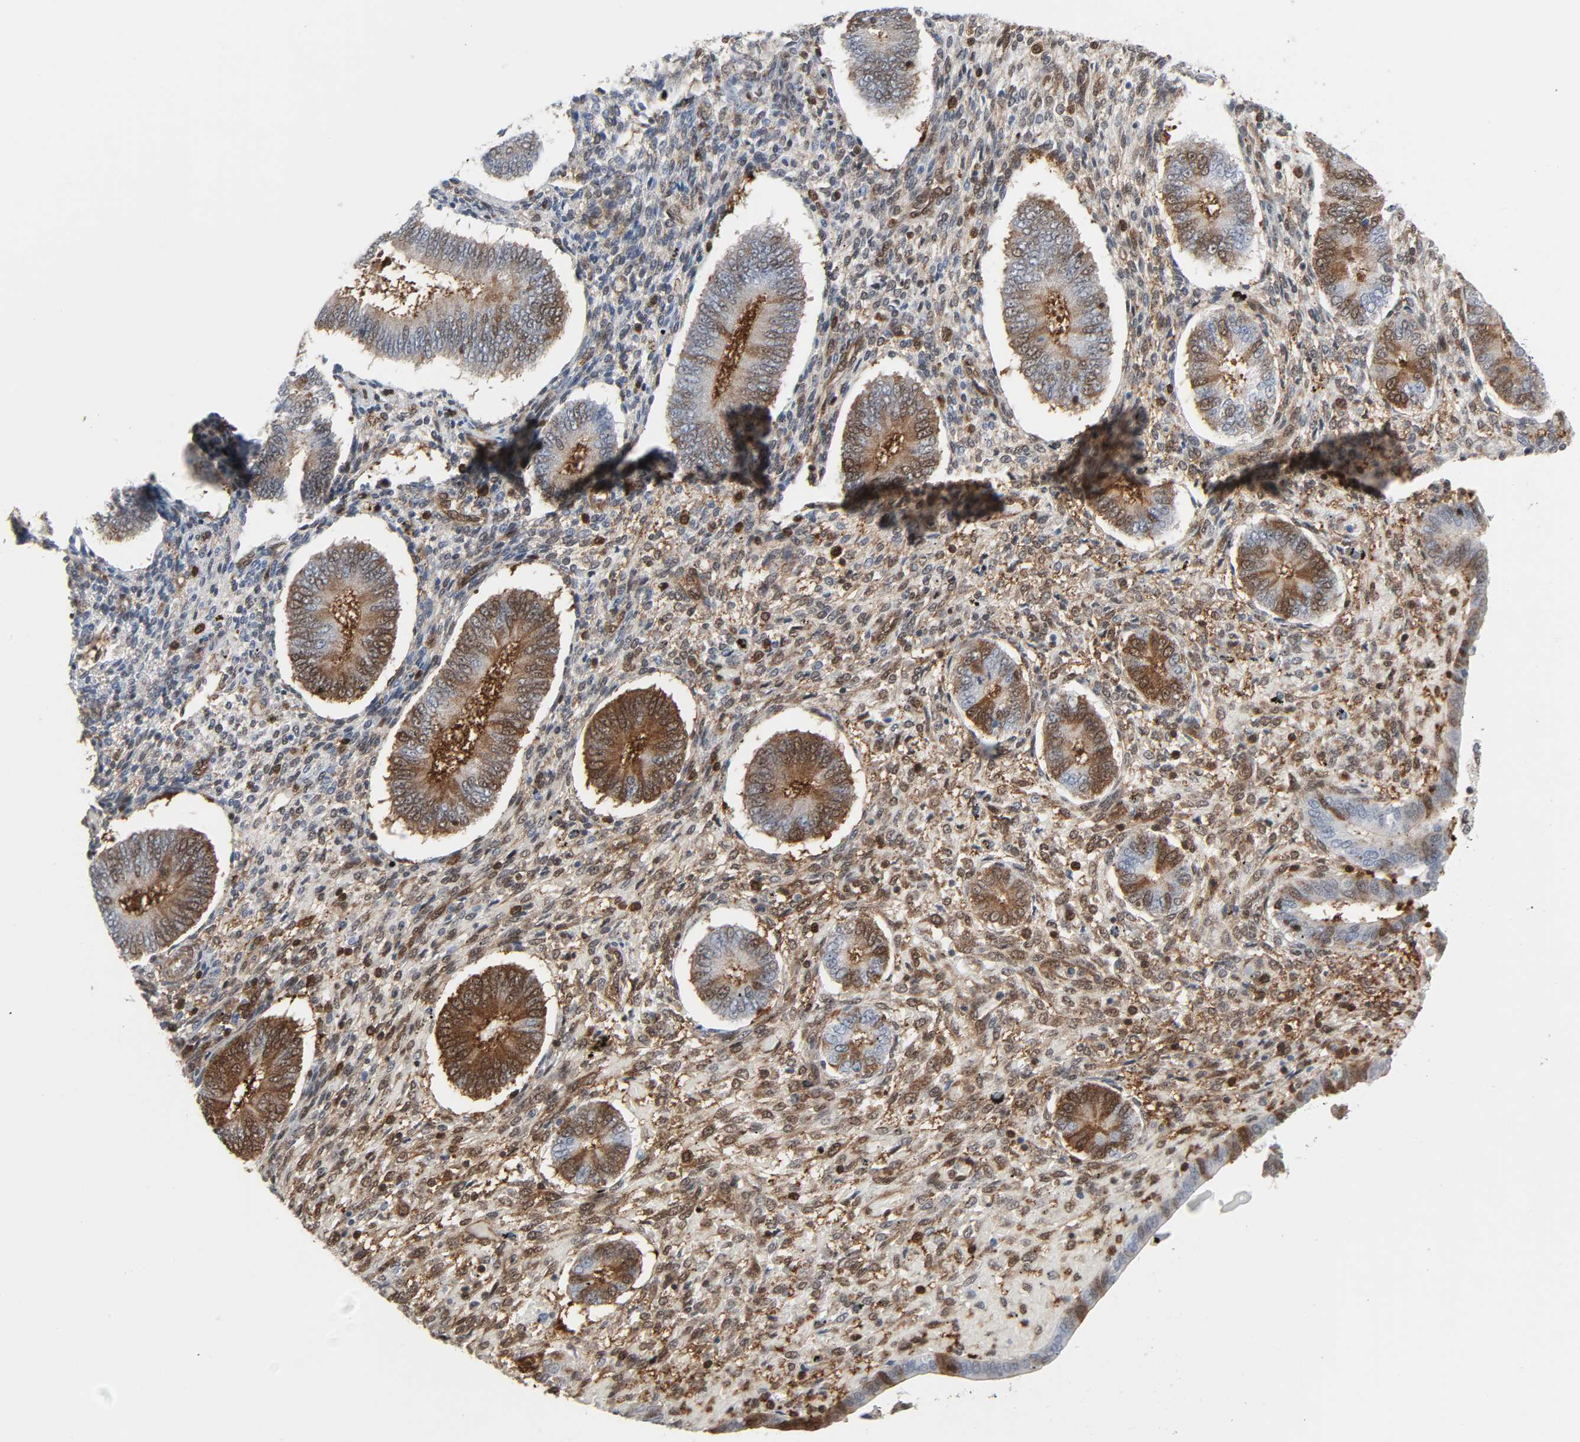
{"staining": {"intensity": "moderate", "quantity": "25%-75%", "location": "cytoplasmic/membranous"}, "tissue": "endometrium", "cell_type": "Cells in endometrial stroma", "image_type": "normal", "snomed": [{"axis": "morphology", "description": "Normal tissue, NOS"}, {"axis": "topography", "description": "Endometrium"}], "caption": "Unremarkable endometrium exhibits moderate cytoplasmic/membranous staining in approximately 25%-75% of cells in endometrial stroma.", "gene": "GSK3A", "patient": {"sex": "female", "age": 42}}